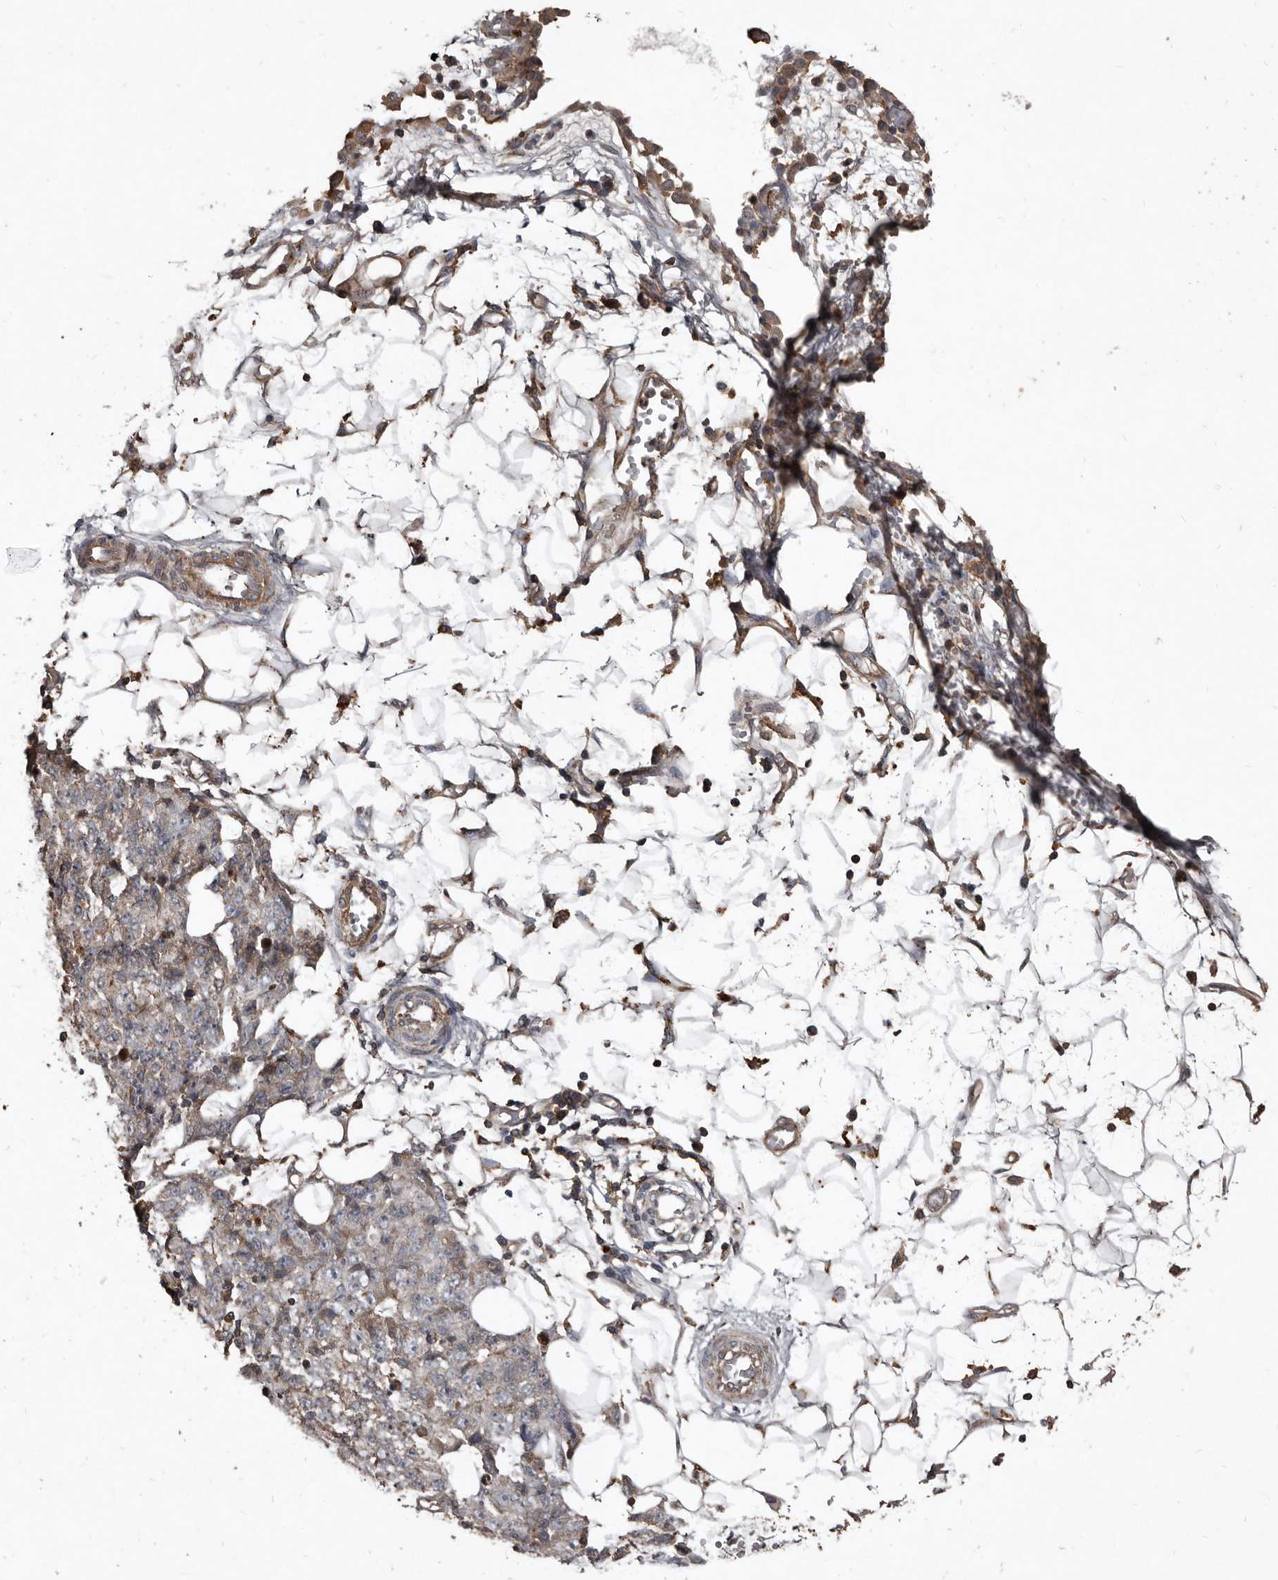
{"staining": {"intensity": "weak", "quantity": "<25%", "location": "cytoplasmic/membranous"}, "tissue": "ovarian cancer", "cell_type": "Tumor cells", "image_type": "cancer", "snomed": [{"axis": "morphology", "description": "Carcinoma, endometroid"}, {"axis": "topography", "description": "Ovary"}], "caption": "A photomicrograph of ovarian endometroid carcinoma stained for a protein reveals no brown staining in tumor cells.", "gene": "GREB1", "patient": {"sex": "female", "age": 42}}